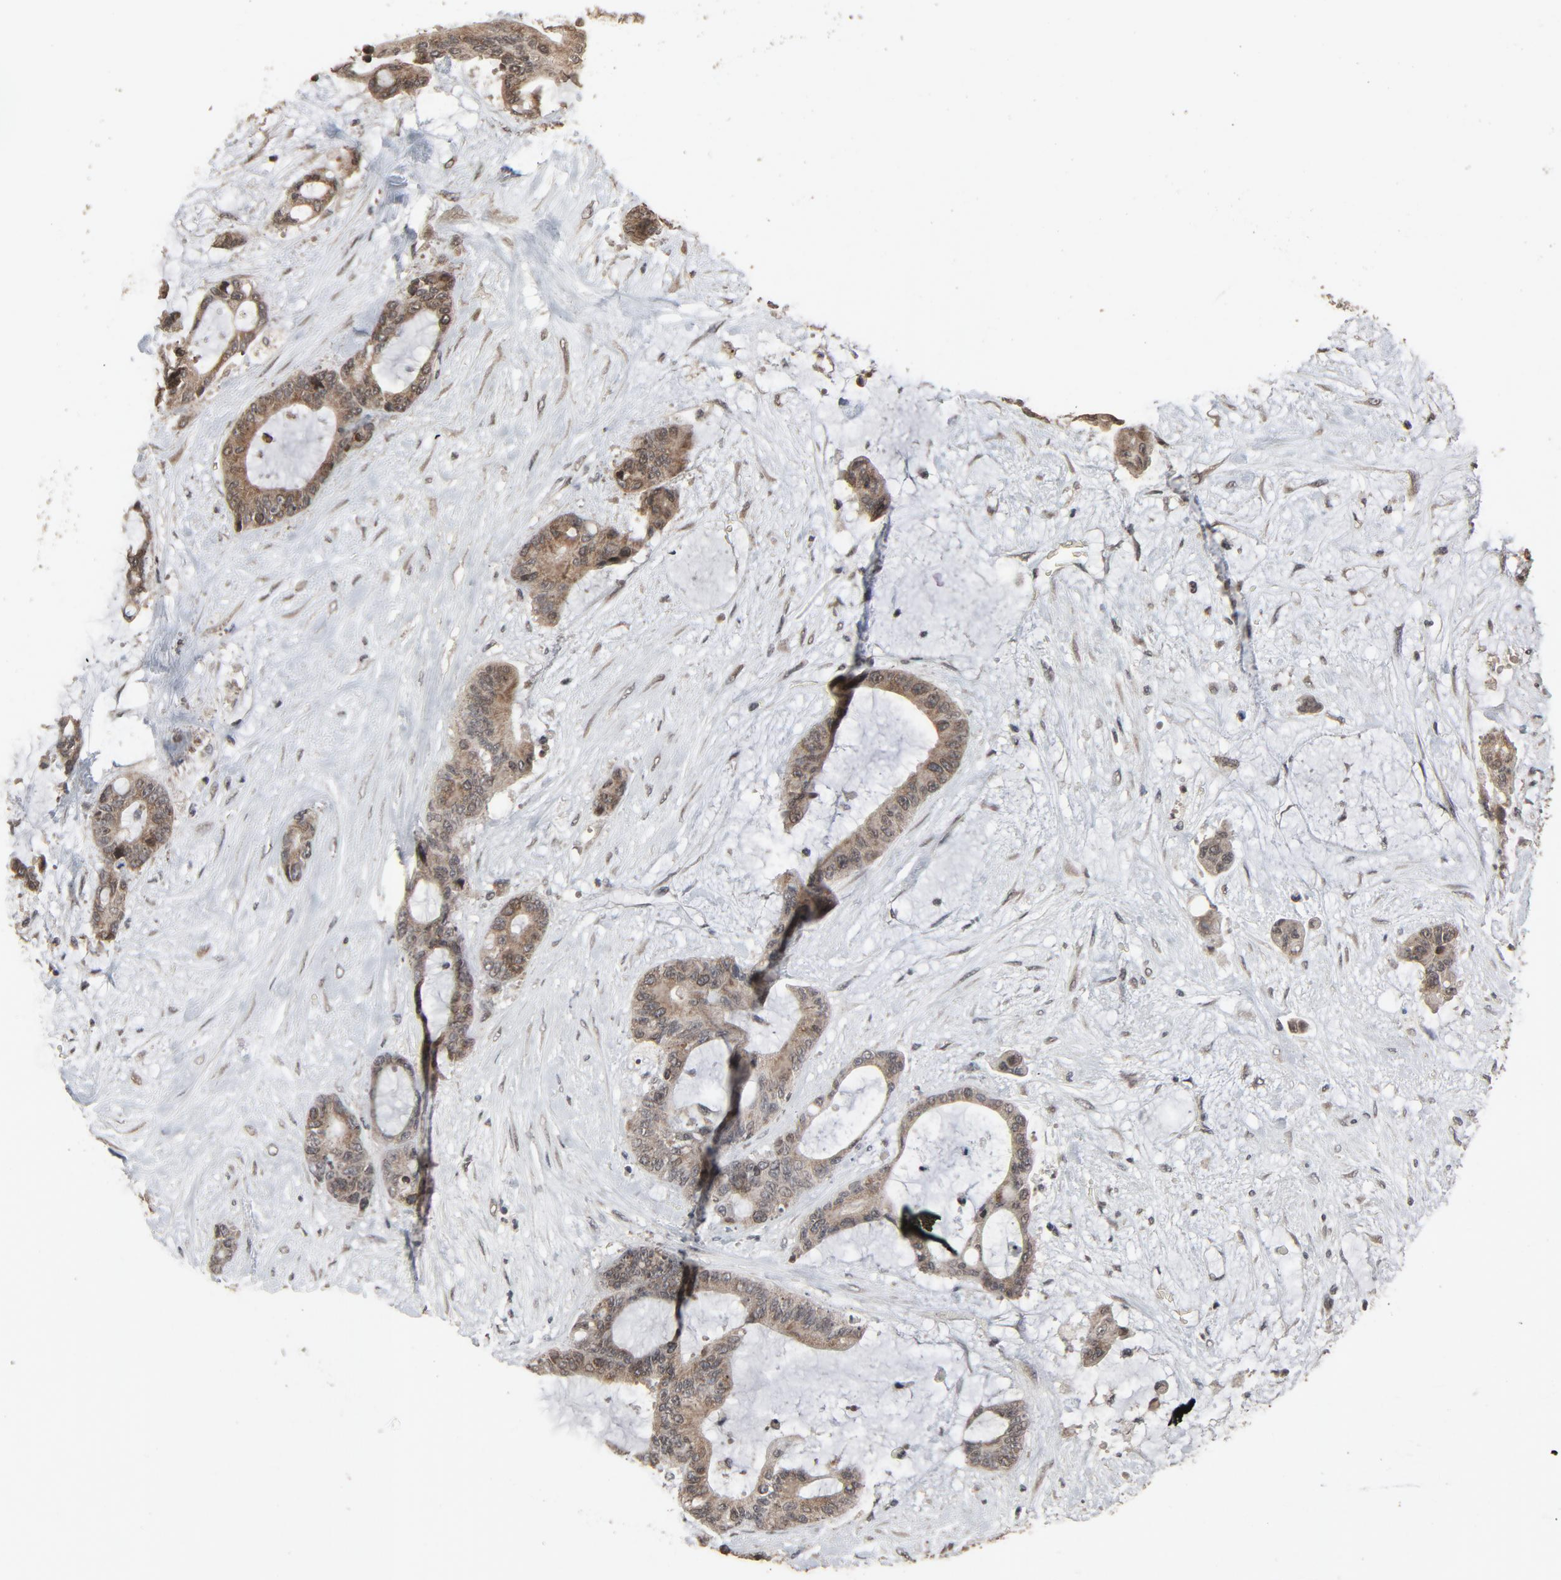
{"staining": {"intensity": "moderate", "quantity": ">75%", "location": "cytoplasmic/membranous,nuclear"}, "tissue": "liver cancer", "cell_type": "Tumor cells", "image_type": "cancer", "snomed": [{"axis": "morphology", "description": "Cholangiocarcinoma"}, {"axis": "topography", "description": "Liver"}], "caption": "Tumor cells reveal medium levels of moderate cytoplasmic/membranous and nuclear expression in about >75% of cells in human liver cholangiocarcinoma.", "gene": "POM121", "patient": {"sex": "female", "age": 73}}